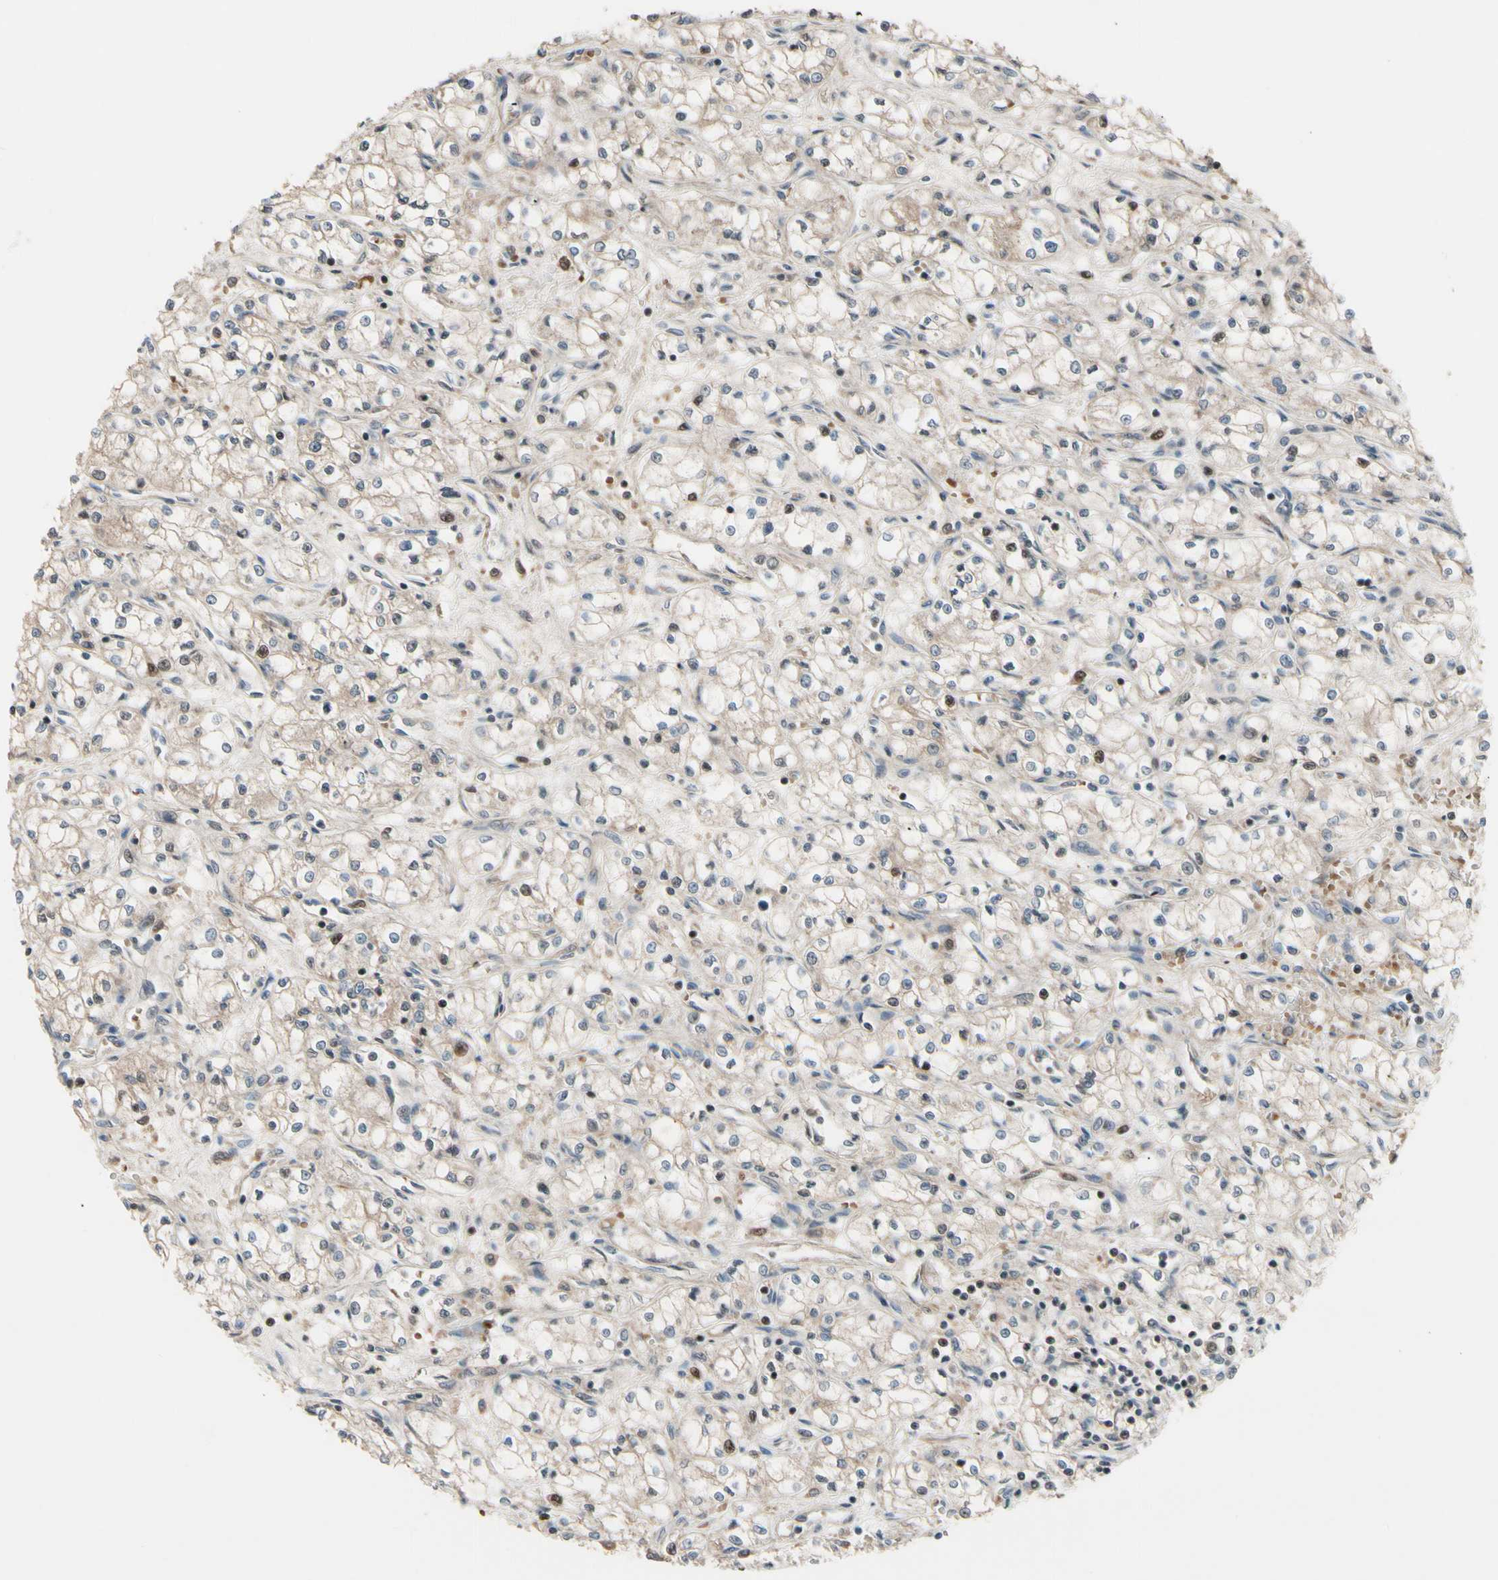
{"staining": {"intensity": "weak", "quantity": "<25%", "location": "cytoplasmic/membranous"}, "tissue": "renal cancer", "cell_type": "Tumor cells", "image_type": "cancer", "snomed": [{"axis": "morphology", "description": "Normal tissue, NOS"}, {"axis": "morphology", "description": "Adenocarcinoma, NOS"}, {"axis": "topography", "description": "Kidney"}], "caption": "This micrograph is of renal adenocarcinoma stained with immunohistochemistry (IHC) to label a protein in brown with the nuclei are counter-stained blue. There is no expression in tumor cells.", "gene": "SNX29", "patient": {"sex": "male", "age": 59}}